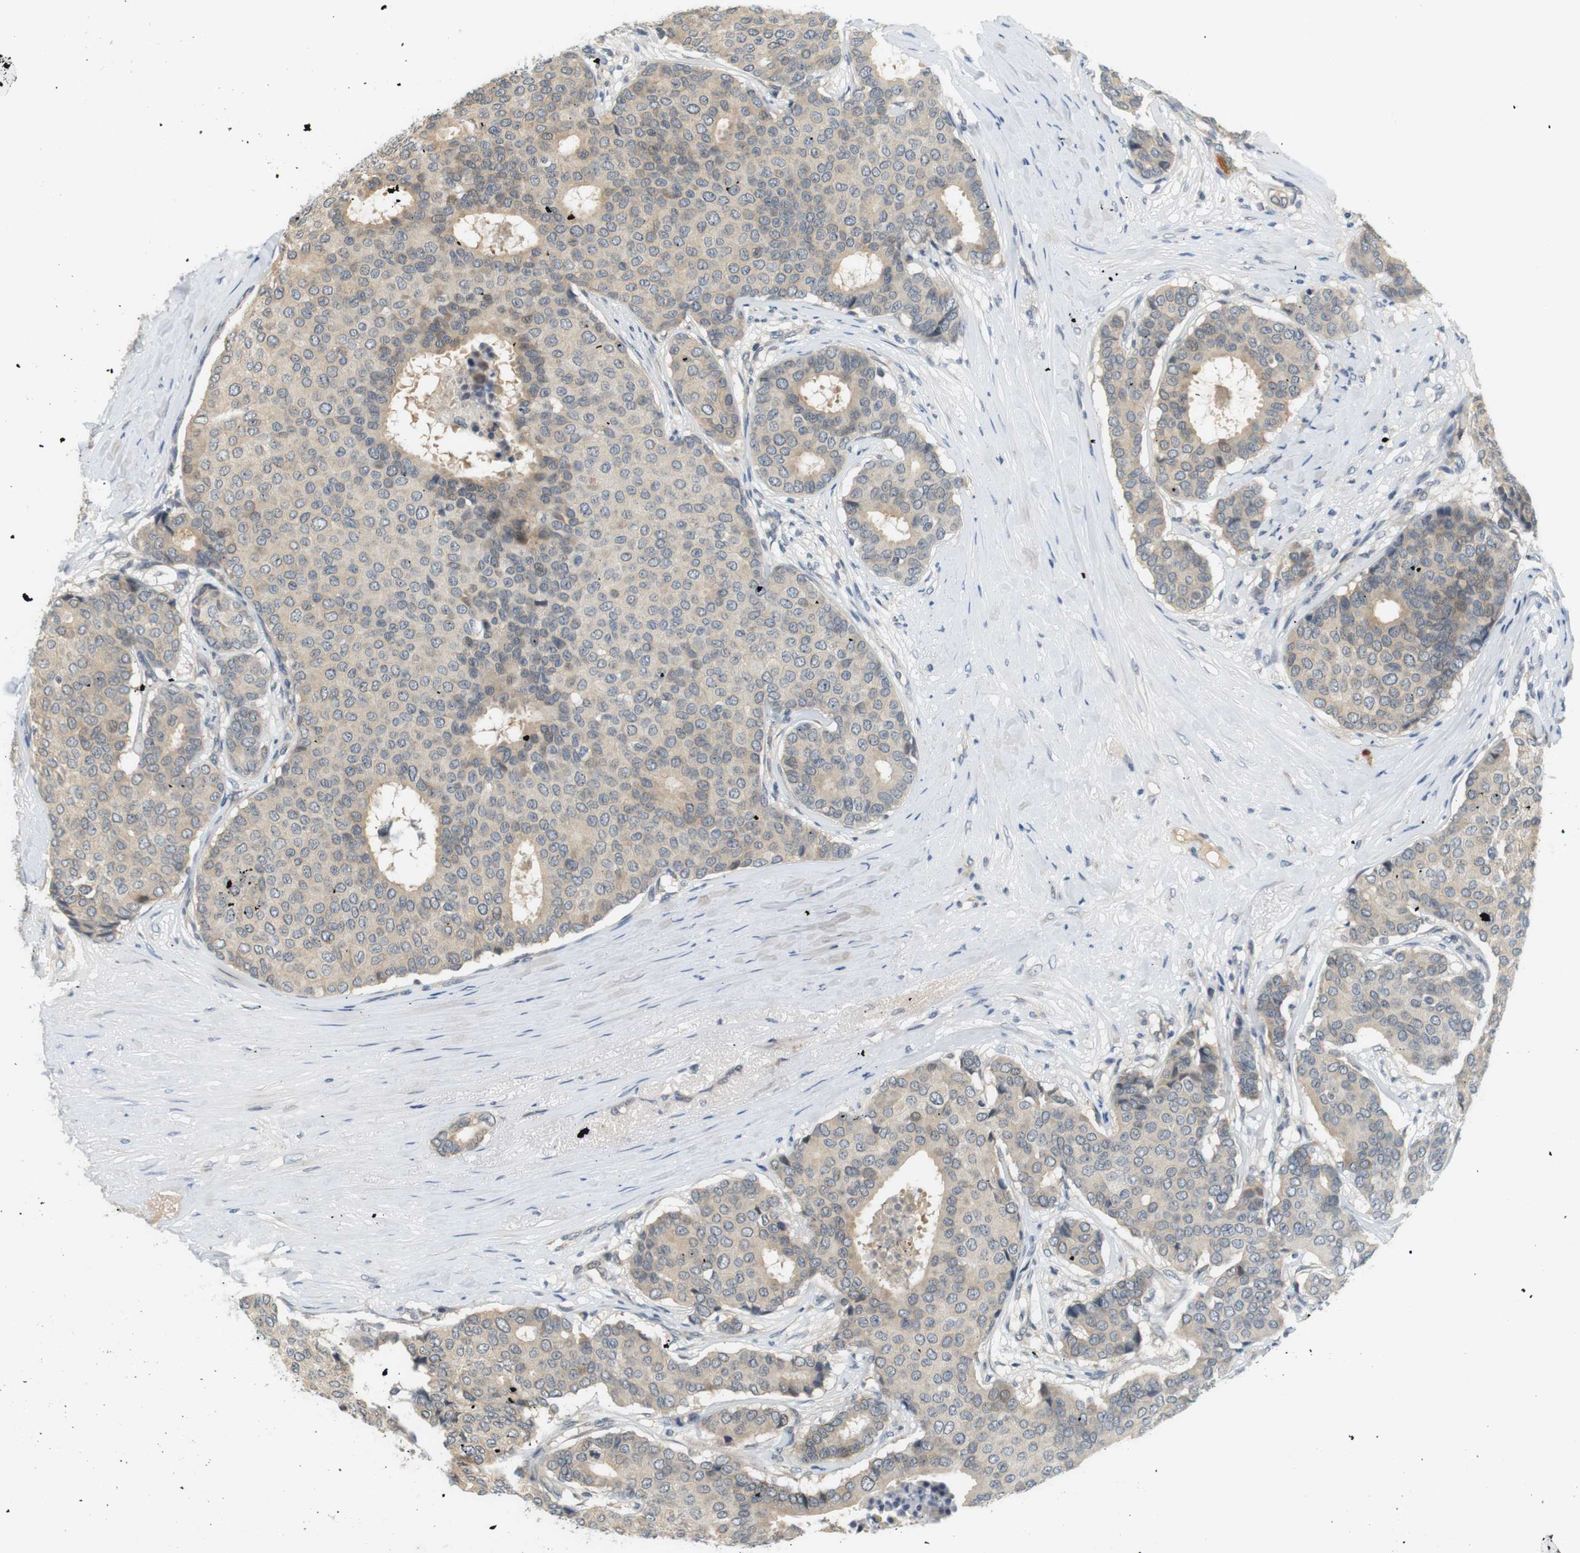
{"staining": {"intensity": "weak", "quantity": ">75%", "location": "cytoplasmic/membranous"}, "tissue": "breast cancer", "cell_type": "Tumor cells", "image_type": "cancer", "snomed": [{"axis": "morphology", "description": "Duct carcinoma"}, {"axis": "topography", "description": "Breast"}], "caption": "High-power microscopy captured an IHC micrograph of infiltrating ductal carcinoma (breast), revealing weak cytoplasmic/membranous staining in approximately >75% of tumor cells. (IHC, brightfield microscopy, high magnification).", "gene": "WNT7A", "patient": {"sex": "female", "age": 75}}